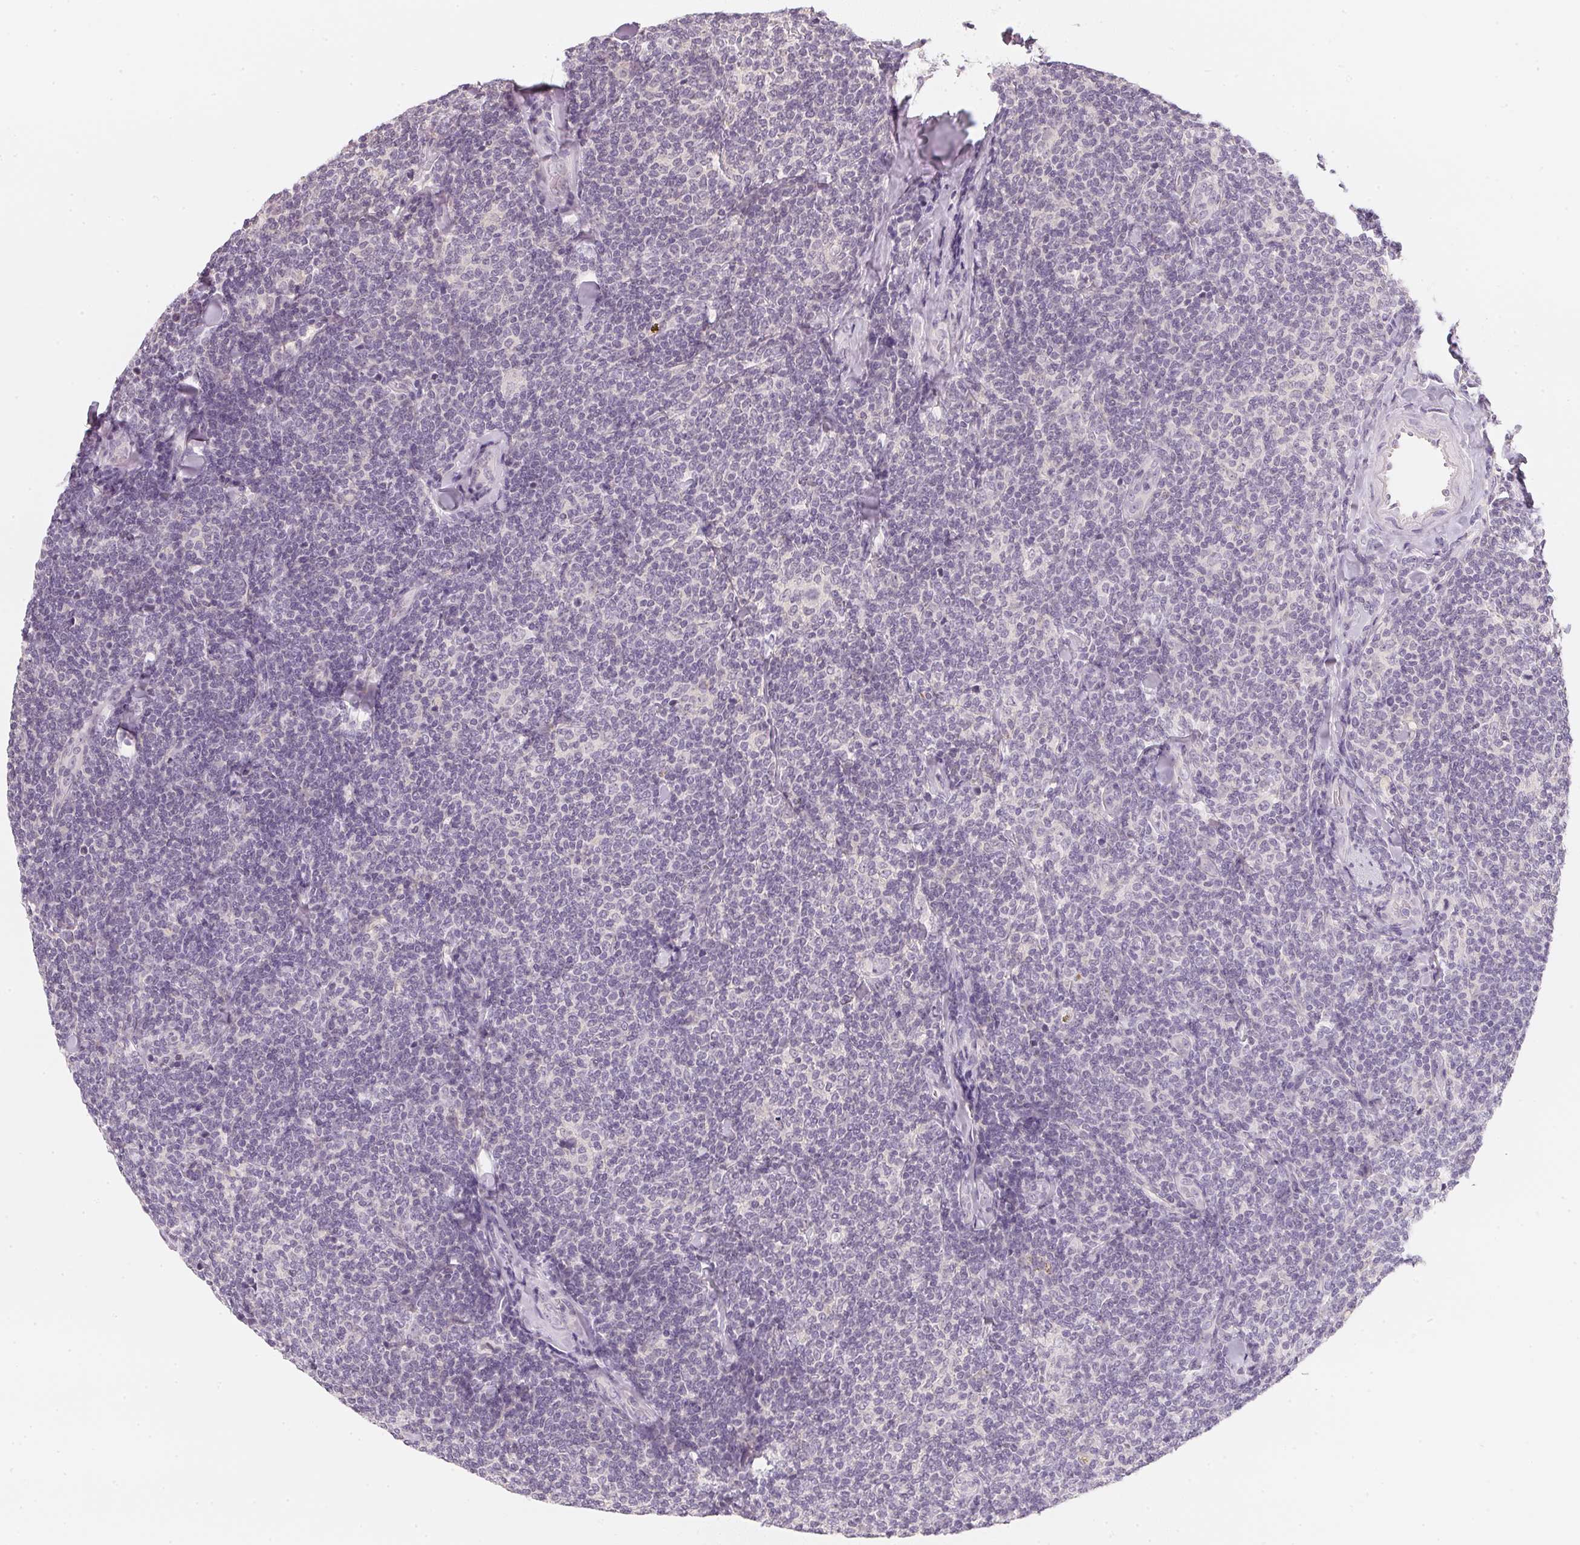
{"staining": {"intensity": "negative", "quantity": "none", "location": "none"}, "tissue": "lymphoma", "cell_type": "Tumor cells", "image_type": "cancer", "snomed": [{"axis": "morphology", "description": "Malignant lymphoma, non-Hodgkin's type, Low grade"}, {"axis": "topography", "description": "Lymph node"}], "caption": "The histopathology image shows no staining of tumor cells in lymphoma.", "gene": "CFAP276", "patient": {"sex": "female", "age": 56}}